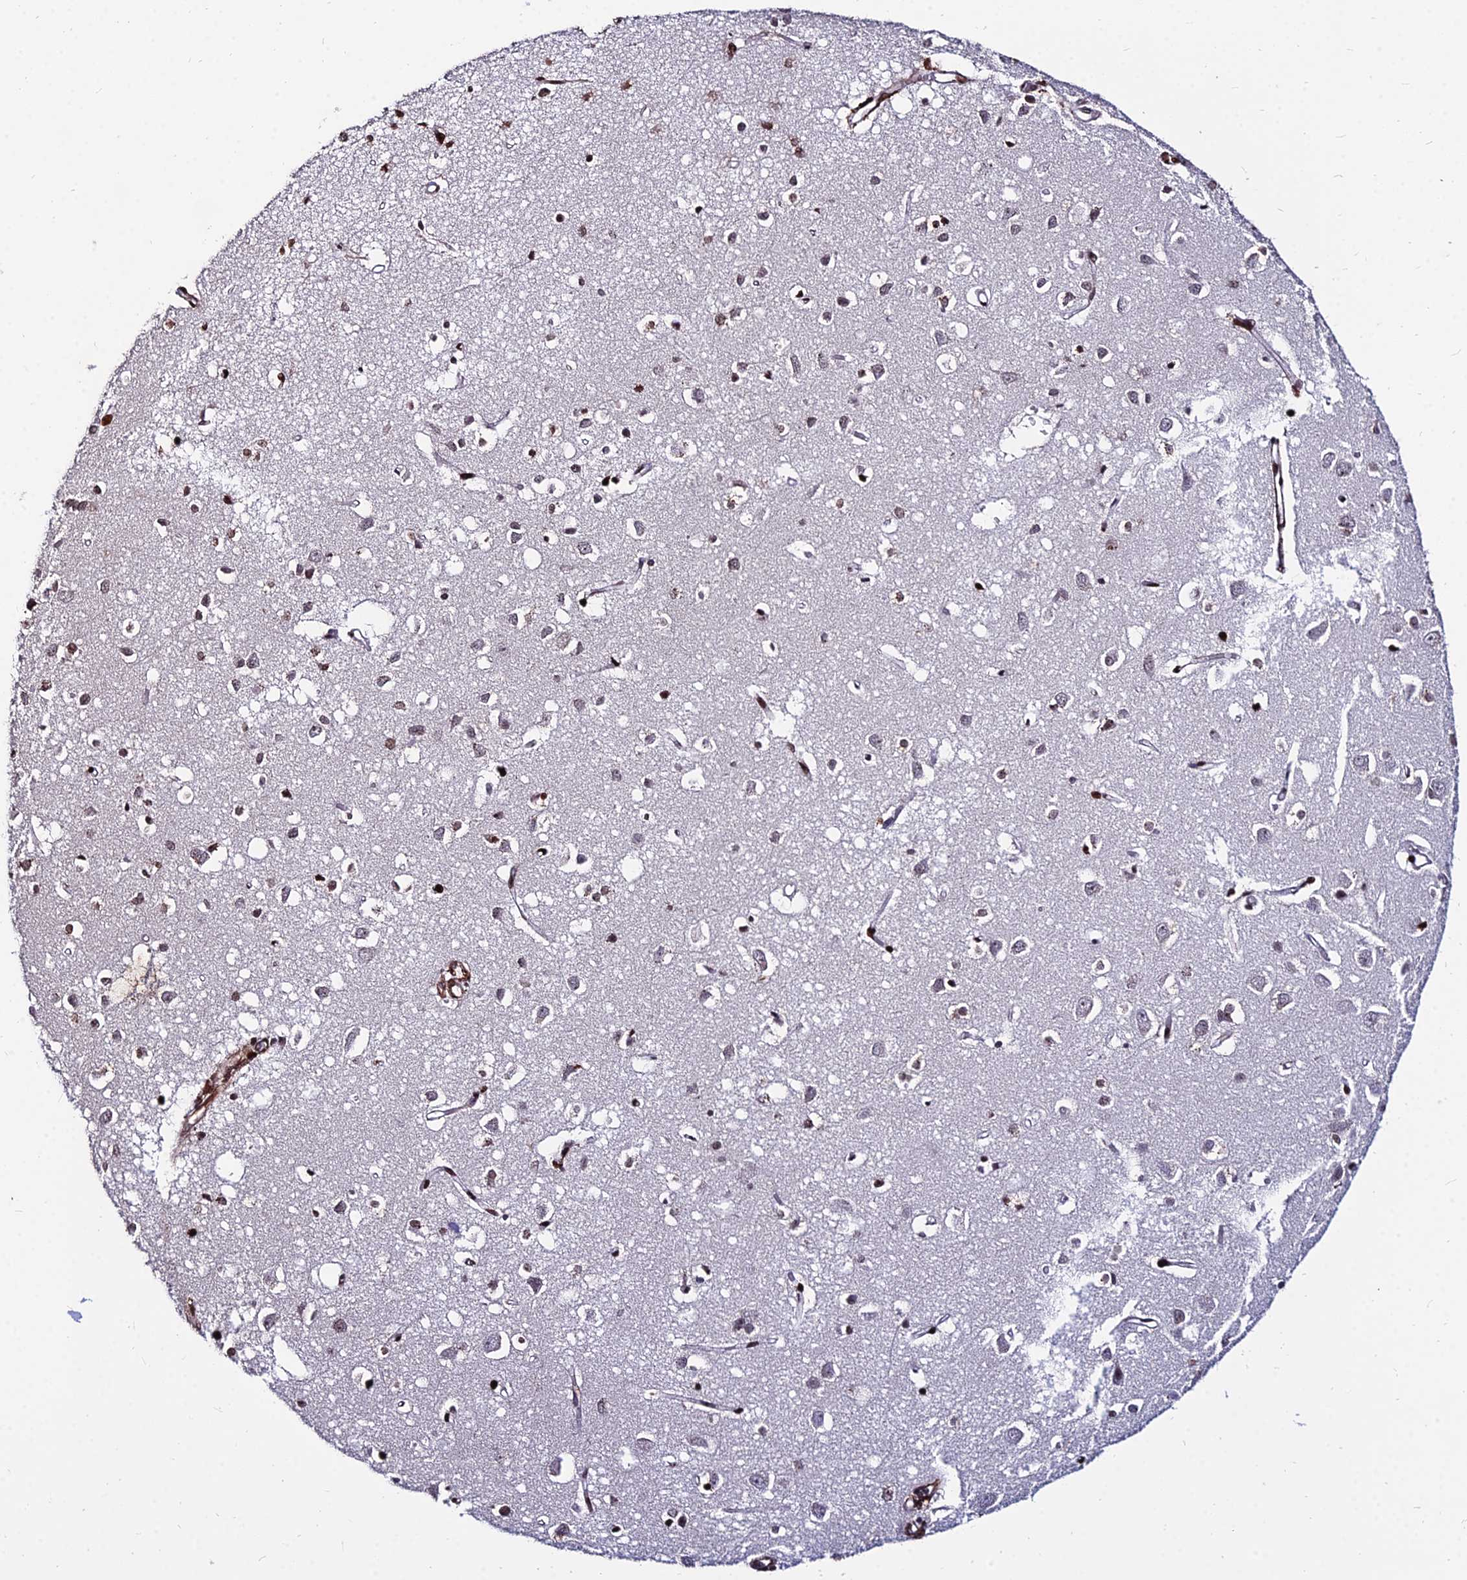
{"staining": {"intensity": "moderate", "quantity": ">75%", "location": "nuclear"}, "tissue": "cerebral cortex", "cell_type": "Endothelial cells", "image_type": "normal", "snomed": [{"axis": "morphology", "description": "Normal tissue, NOS"}, {"axis": "topography", "description": "Cerebral cortex"}], "caption": "Immunohistochemical staining of unremarkable cerebral cortex reveals >75% levels of moderate nuclear protein staining in about >75% of endothelial cells.", "gene": "NYAP2", "patient": {"sex": "female", "age": 64}}